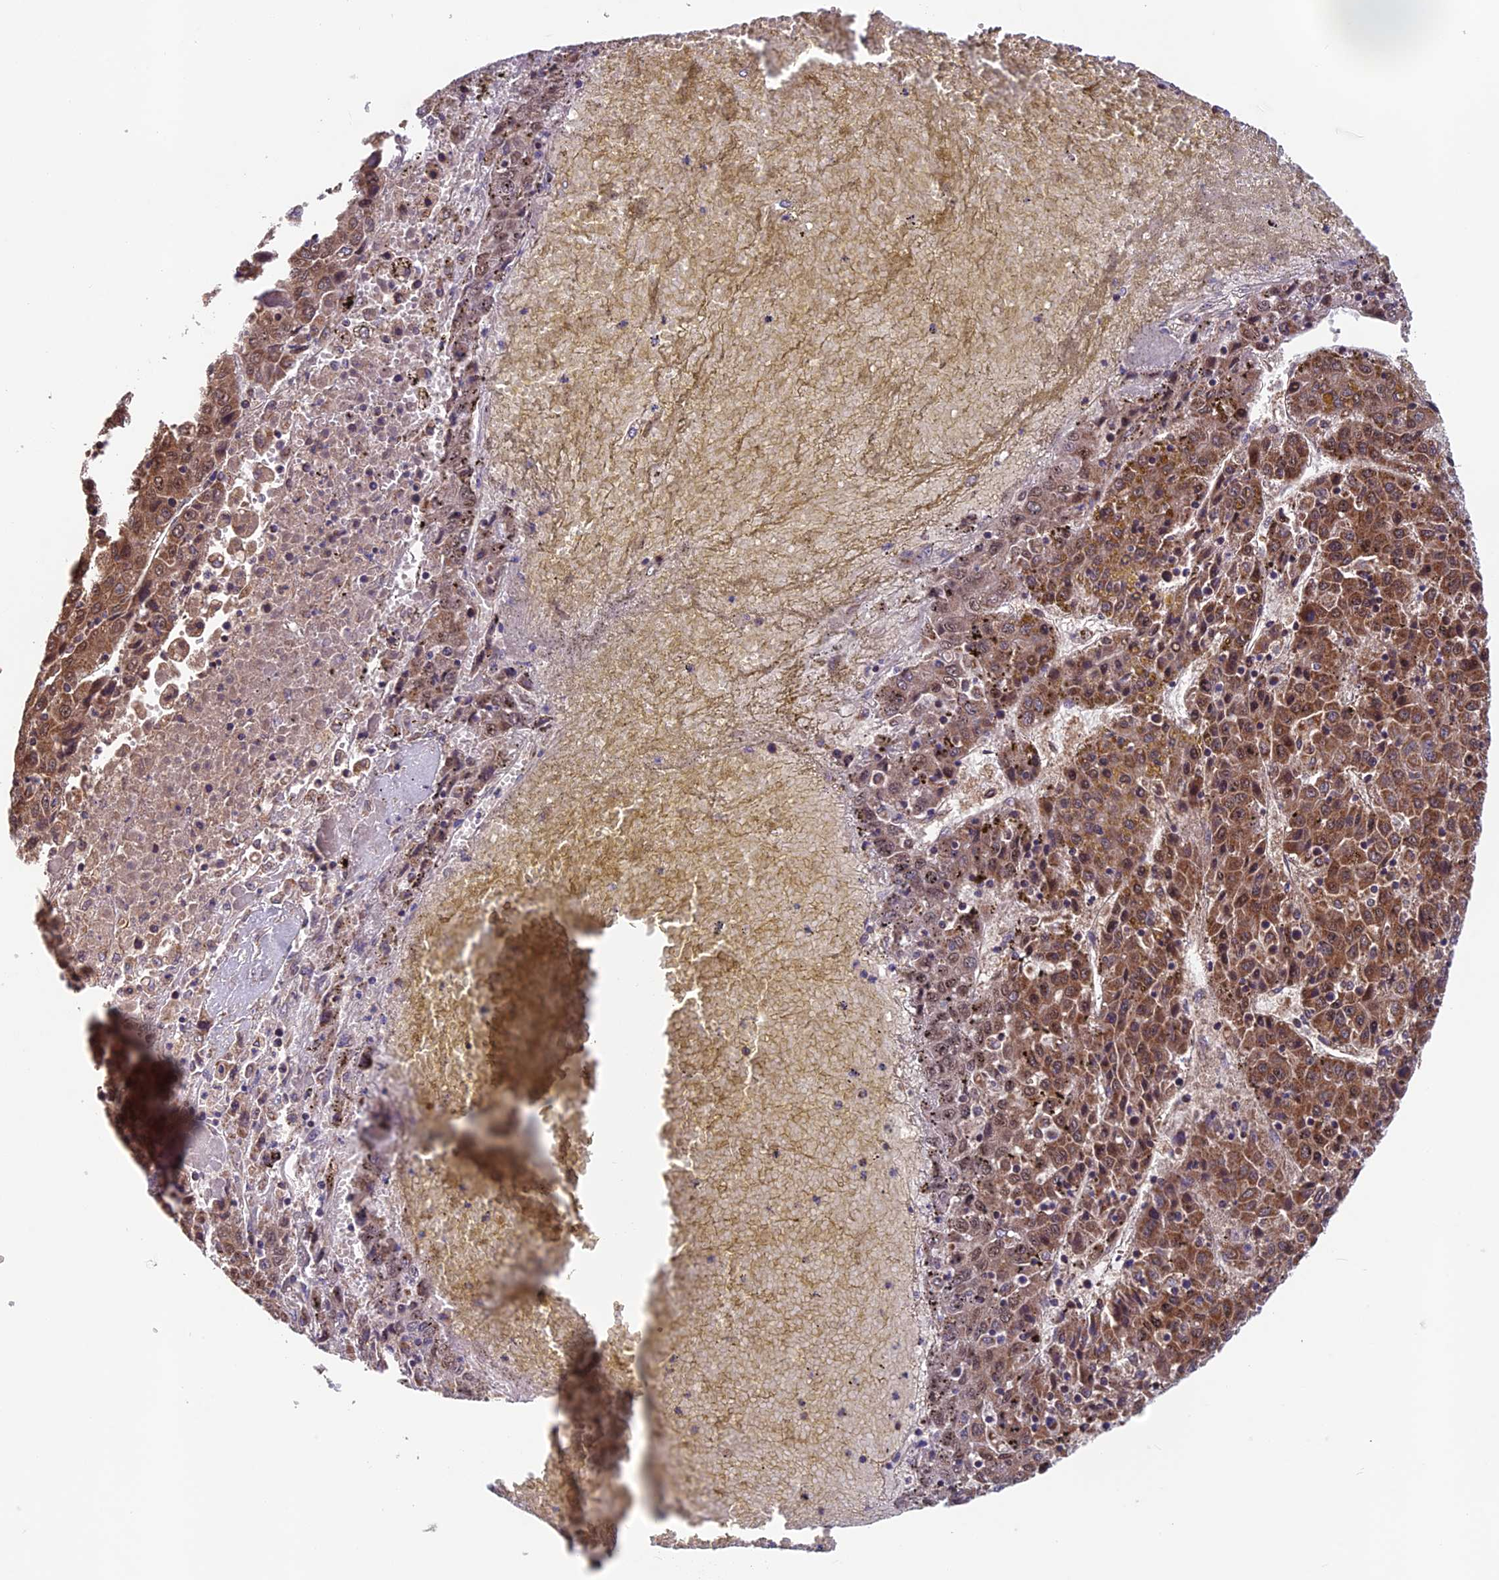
{"staining": {"intensity": "moderate", "quantity": ">75%", "location": "cytoplasmic/membranous"}, "tissue": "liver cancer", "cell_type": "Tumor cells", "image_type": "cancer", "snomed": [{"axis": "morphology", "description": "Carcinoma, Hepatocellular, NOS"}, {"axis": "topography", "description": "Liver"}], "caption": "Immunohistochemistry (IHC) (DAB (3,3'-diaminobenzidine)) staining of human liver cancer (hepatocellular carcinoma) reveals moderate cytoplasmic/membranous protein positivity in approximately >75% of tumor cells.", "gene": "CCDC15", "patient": {"sex": "female", "age": 53}}